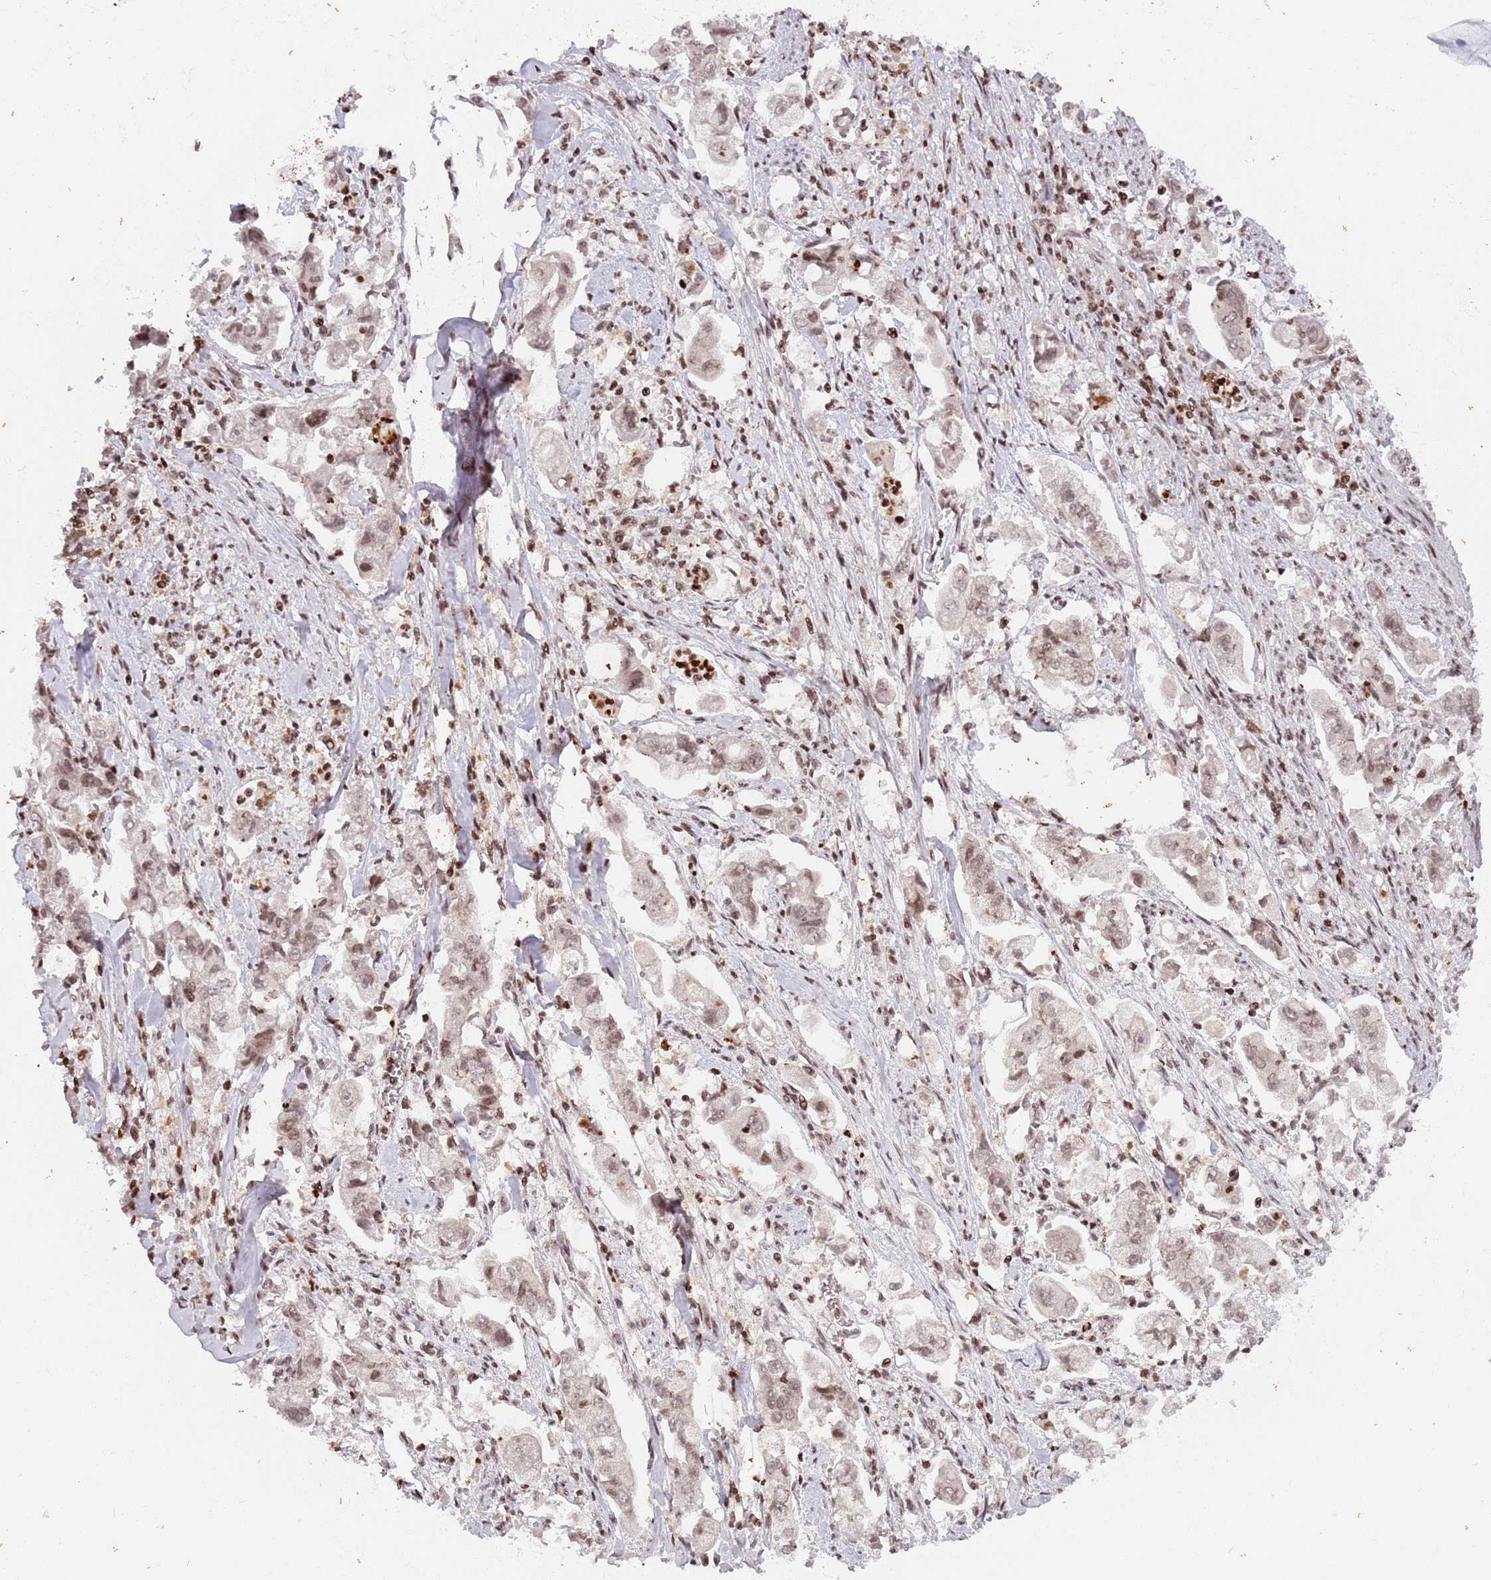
{"staining": {"intensity": "weak", "quantity": ">75%", "location": "nuclear"}, "tissue": "stomach cancer", "cell_type": "Tumor cells", "image_type": "cancer", "snomed": [{"axis": "morphology", "description": "Adenocarcinoma, NOS"}, {"axis": "topography", "description": "Stomach"}], "caption": "Protein expression by immunohistochemistry (IHC) demonstrates weak nuclear staining in about >75% of tumor cells in stomach cancer.", "gene": "SH3RF3", "patient": {"sex": "male", "age": 62}}